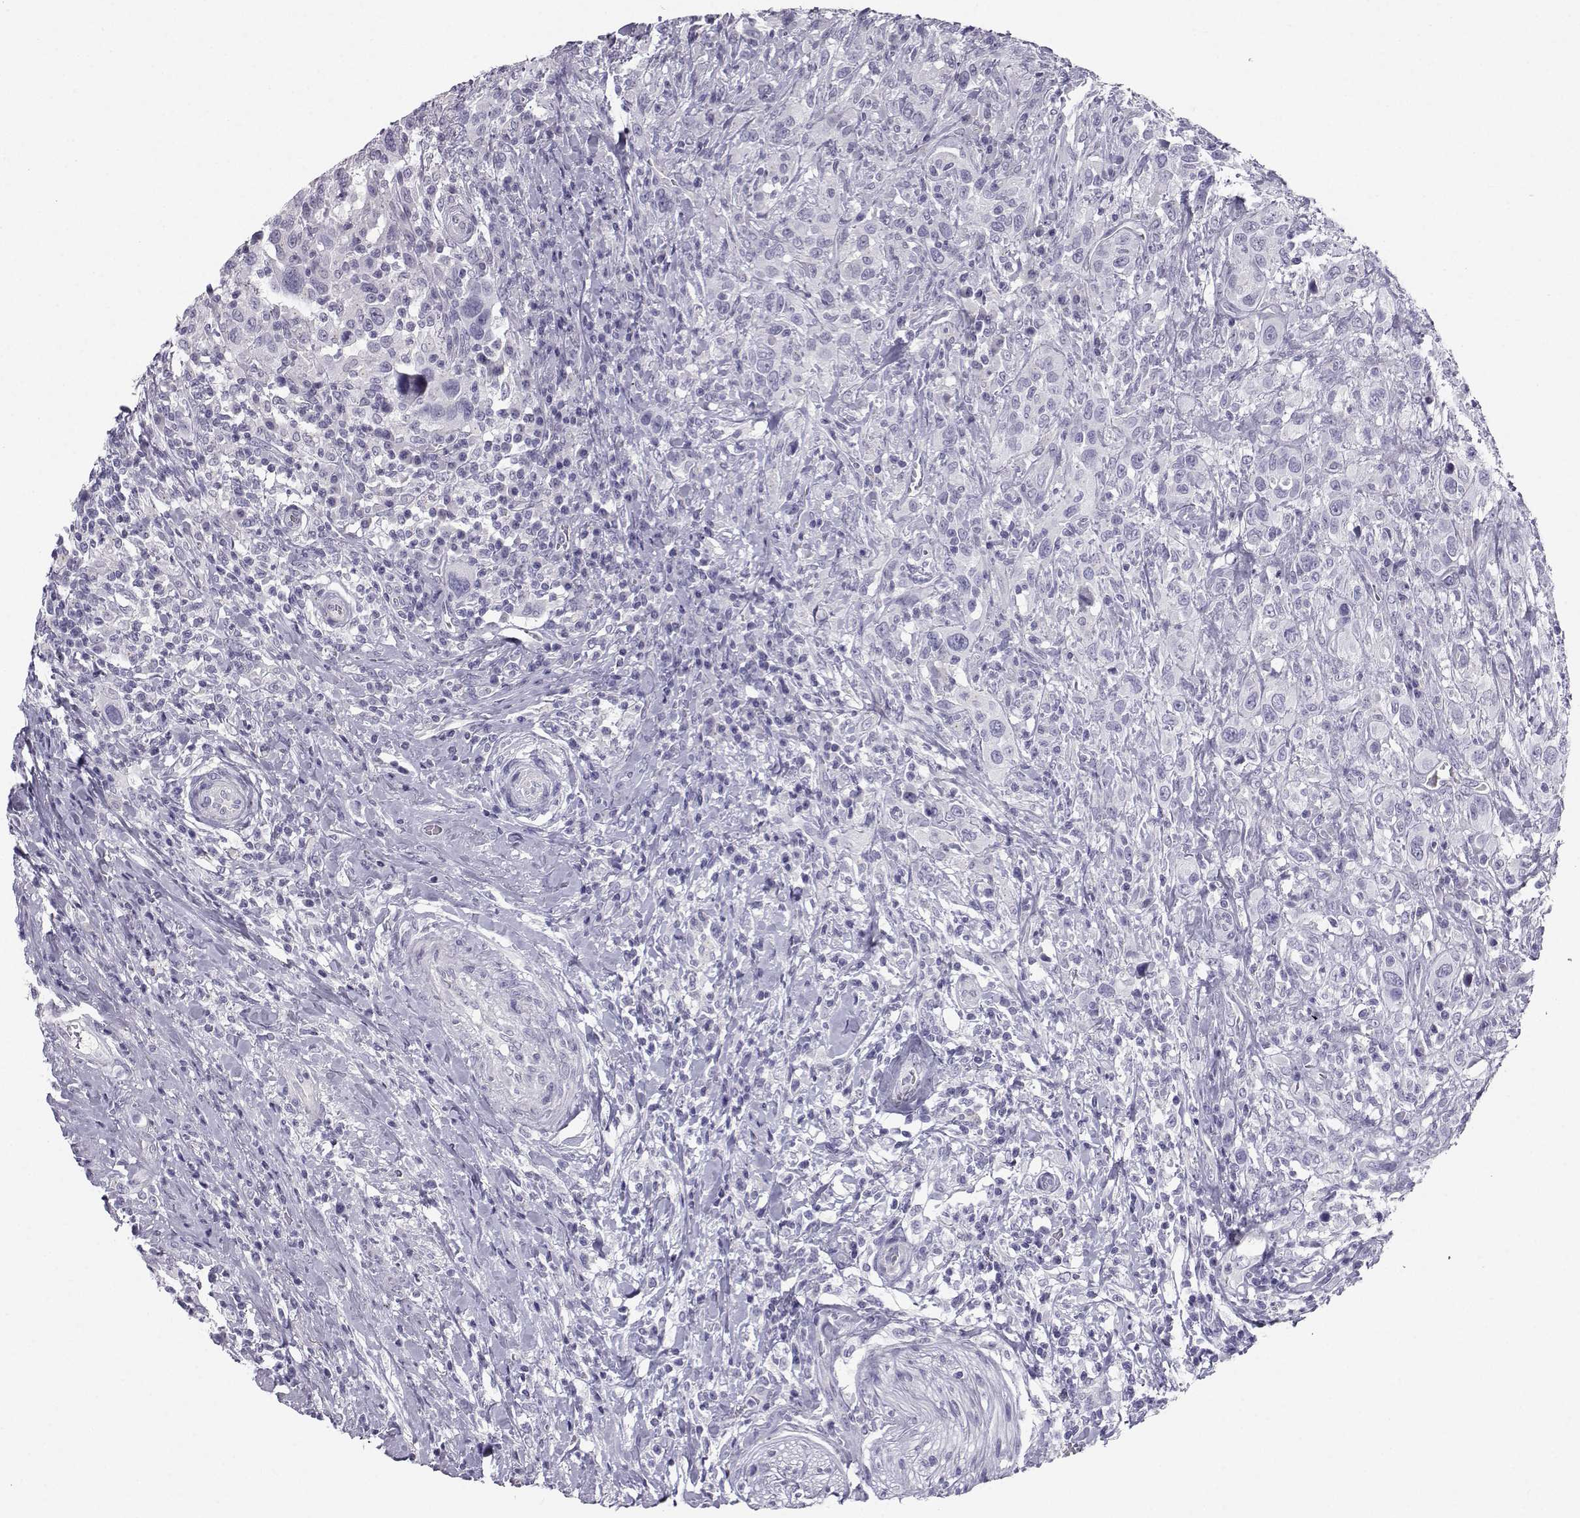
{"staining": {"intensity": "negative", "quantity": "none", "location": "none"}, "tissue": "urothelial cancer", "cell_type": "Tumor cells", "image_type": "cancer", "snomed": [{"axis": "morphology", "description": "Urothelial carcinoma, NOS"}, {"axis": "morphology", "description": "Urothelial carcinoma, High grade"}, {"axis": "topography", "description": "Urinary bladder"}], "caption": "DAB immunohistochemical staining of human urothelial cancer exhibits no significant positivity in tumor cells.", "gene": "PCSK1N", "patient": {"sex": "female", "age": 64}}